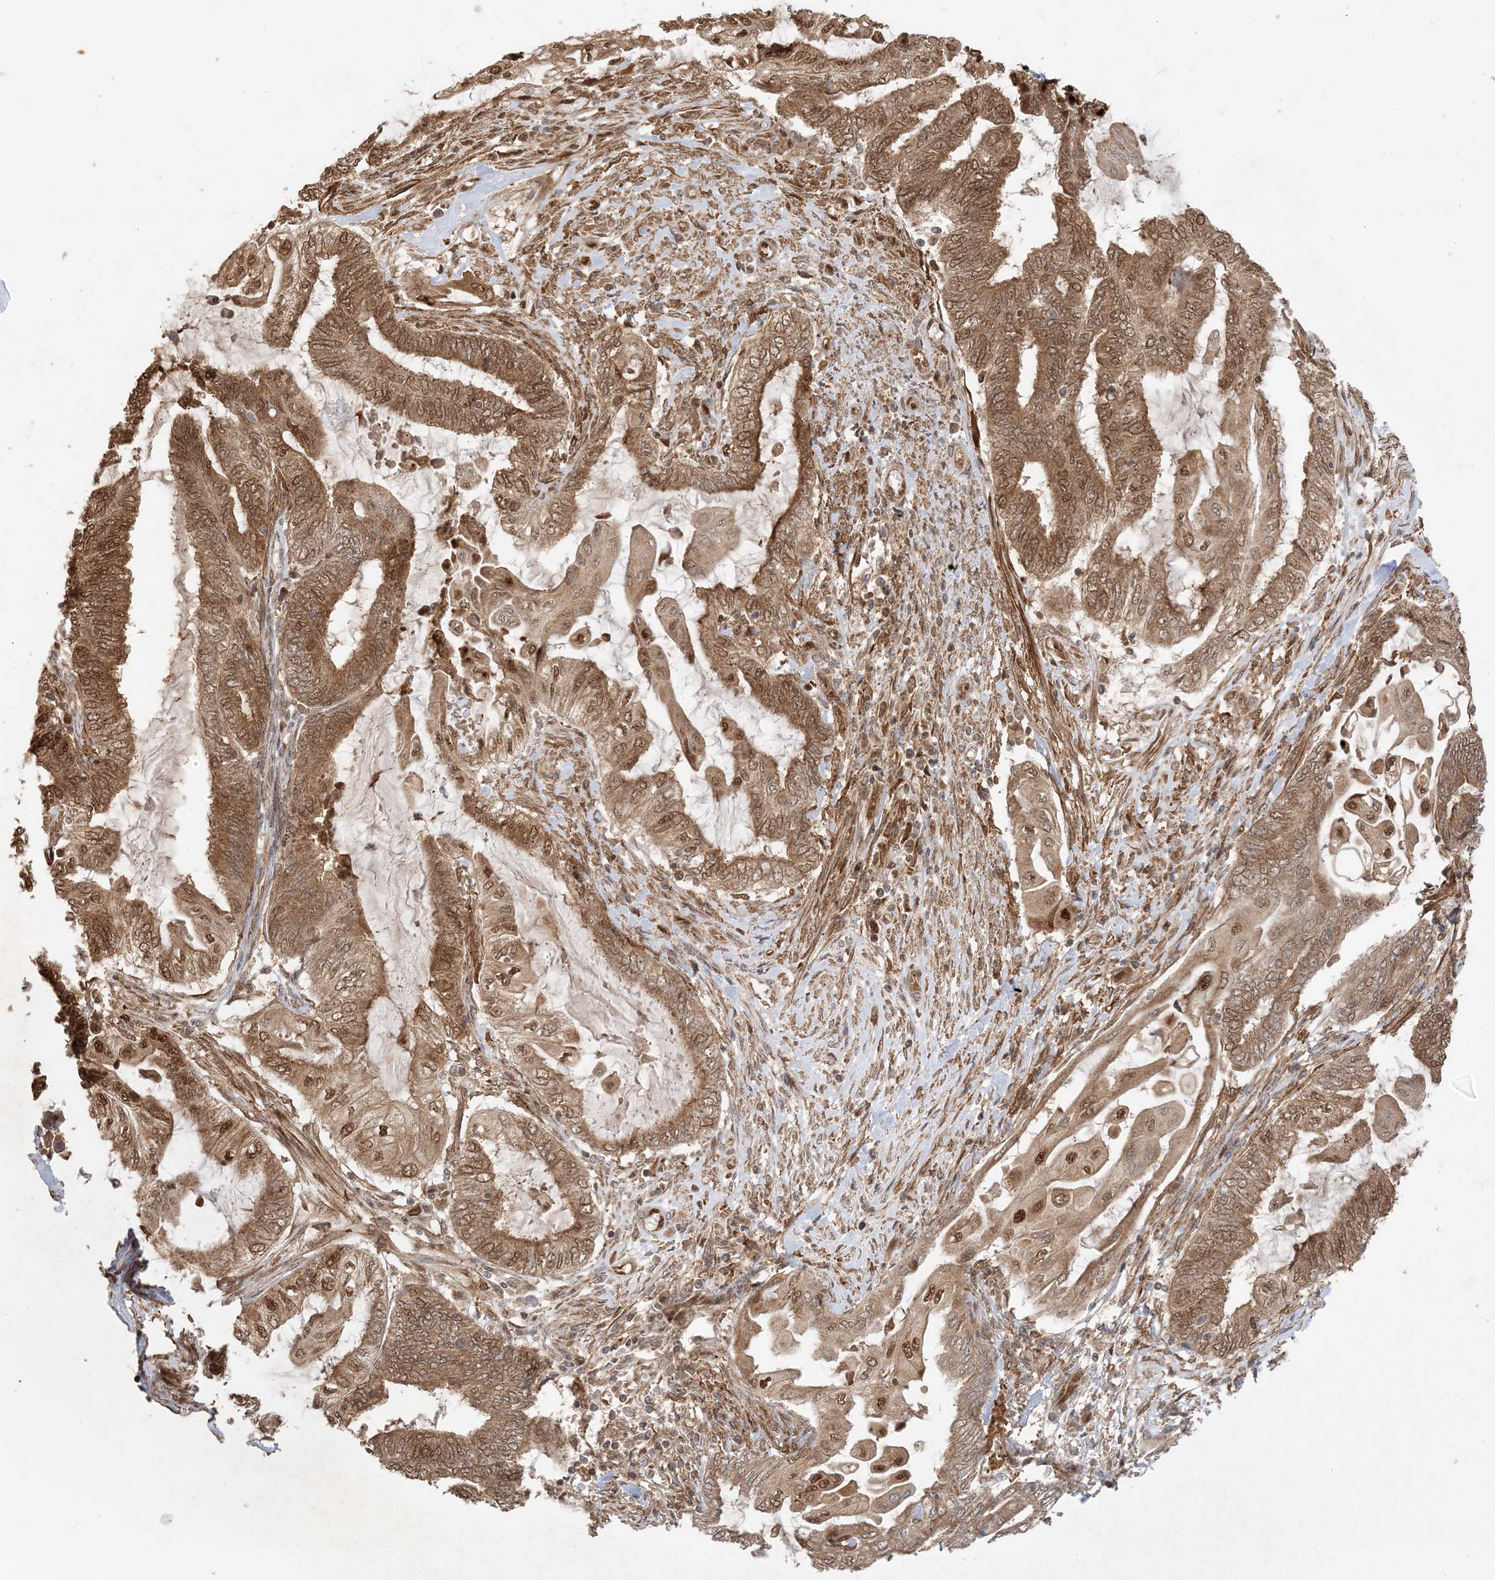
{"staining": {"intensity": "moderate", "quantity": ">75%", "location": "cytoplasmic/membranous,nuclear"}, "tissue": "endometrial cancer", "cell_type": "Tumor cells", "image_type": "cancer", "snomed": [{"axis": "morphology", "description": "Adenocarcinoma, NOS"}, {"axis": "topography", "description": "Uterus"}, {"axis": "topography", "description": "Endometrium"}], "caption": "About >75% of tumor cells in endometrial adenocarcinoma display moderate cytoplasmic/membranous and nuclear protein staining as visualized by brown immunohistochemical staining.", "gene": "ZBTB41", "patient": {"sex": "female", "age": 70}}